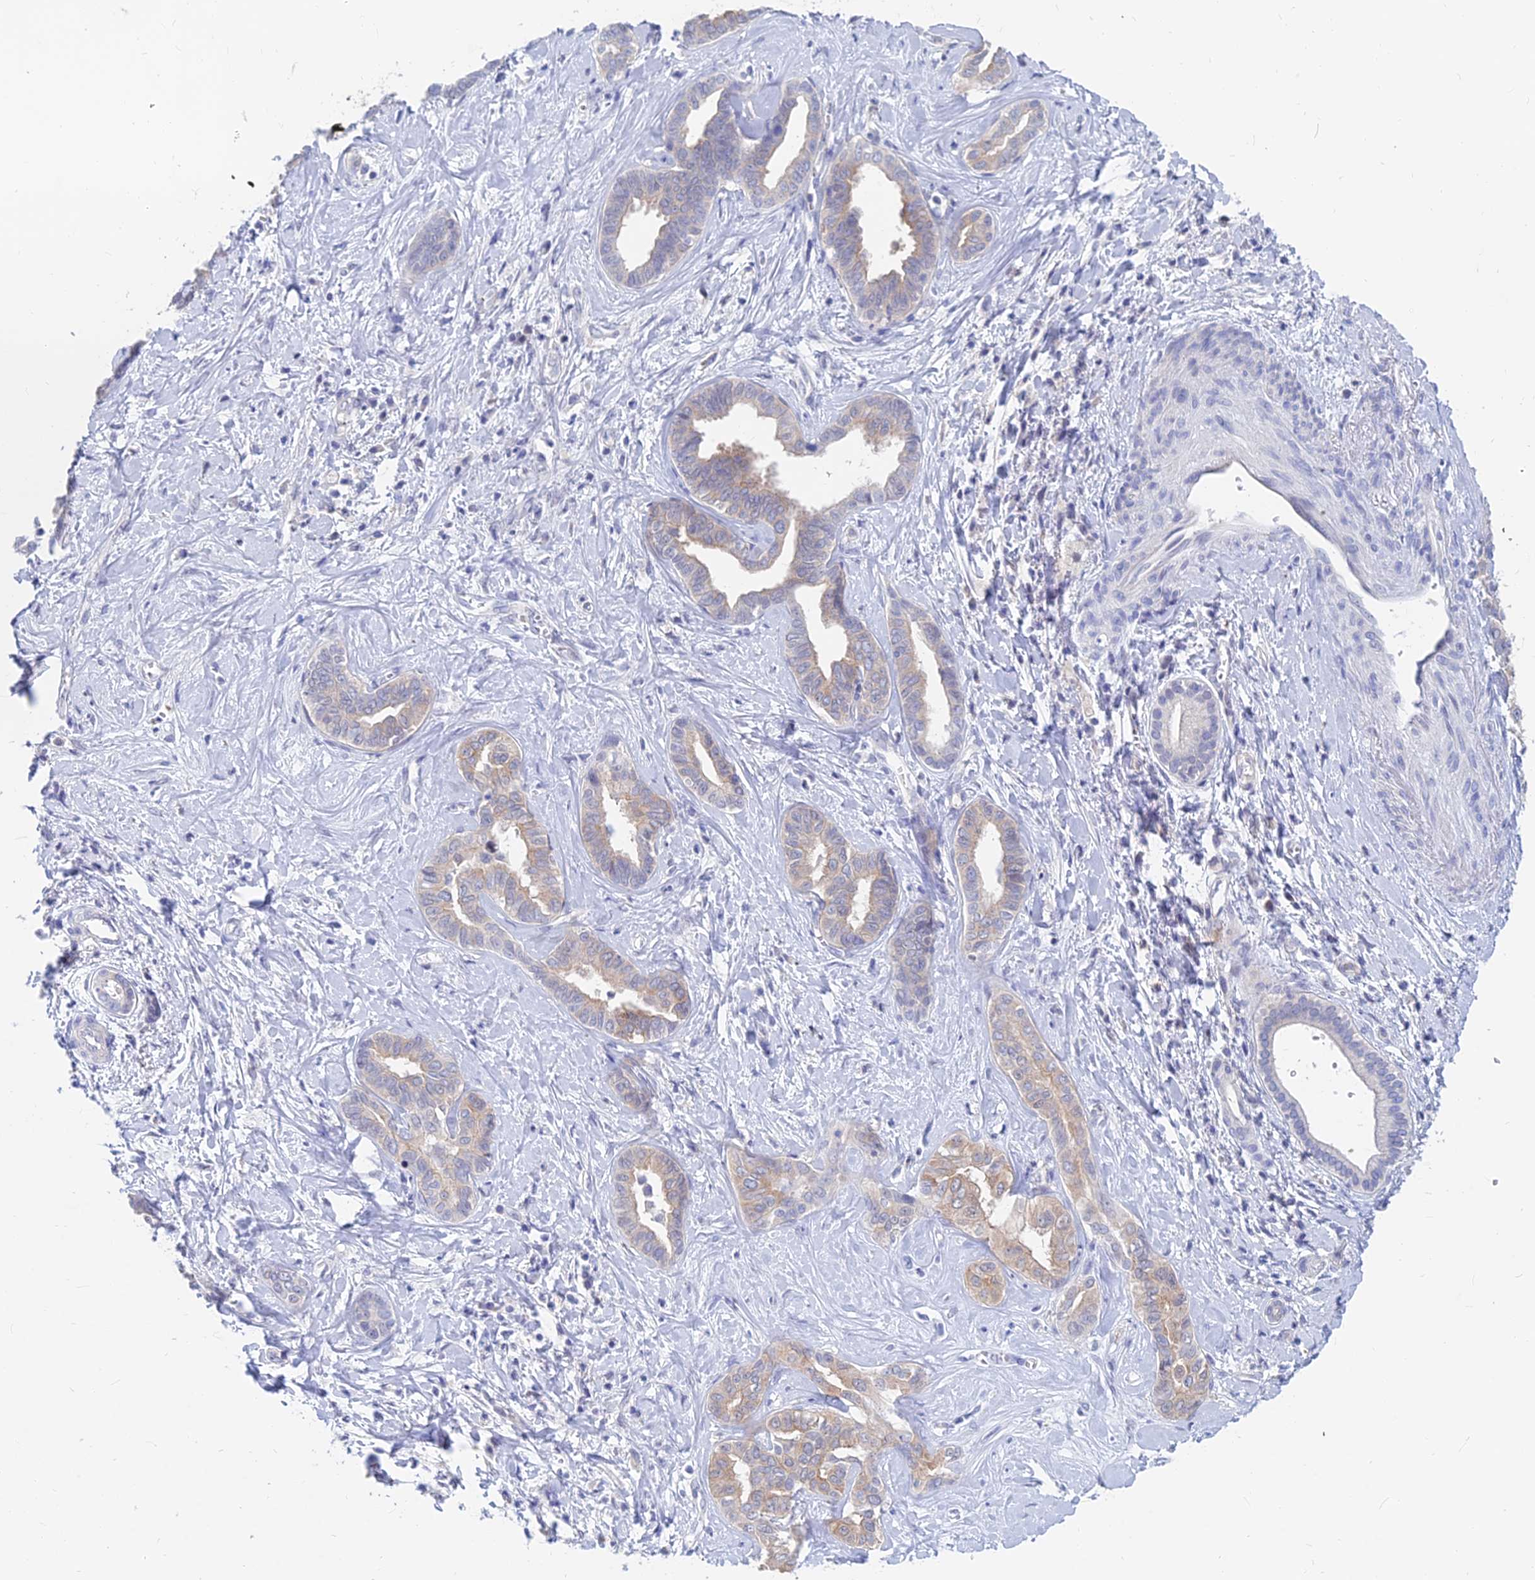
{"staining": {"intensity": "weak", "quantity": "25%-75%", "location": "cytoplasmic/membranous"}, "tissue": "liver cancer", "cell_type": "Tumor cells", "image_type": "cancer", "snomed": [{"axis": "morphology", "description": "Cholangiocarcinoma"}, {"axis": "topography", "description": "Liver"}], "caption": "Protein expression by immunohistochemistry displays weak cytoplasmic/membranous expression in about 25%-75% of tumor cells in liver cancer. (DAB (3,3'-diaminobenzidine) IHC with brightfield microscopy, high magnification).", "gene": "B3GALT4", "patient": {"sex": "female", "age": 77}}